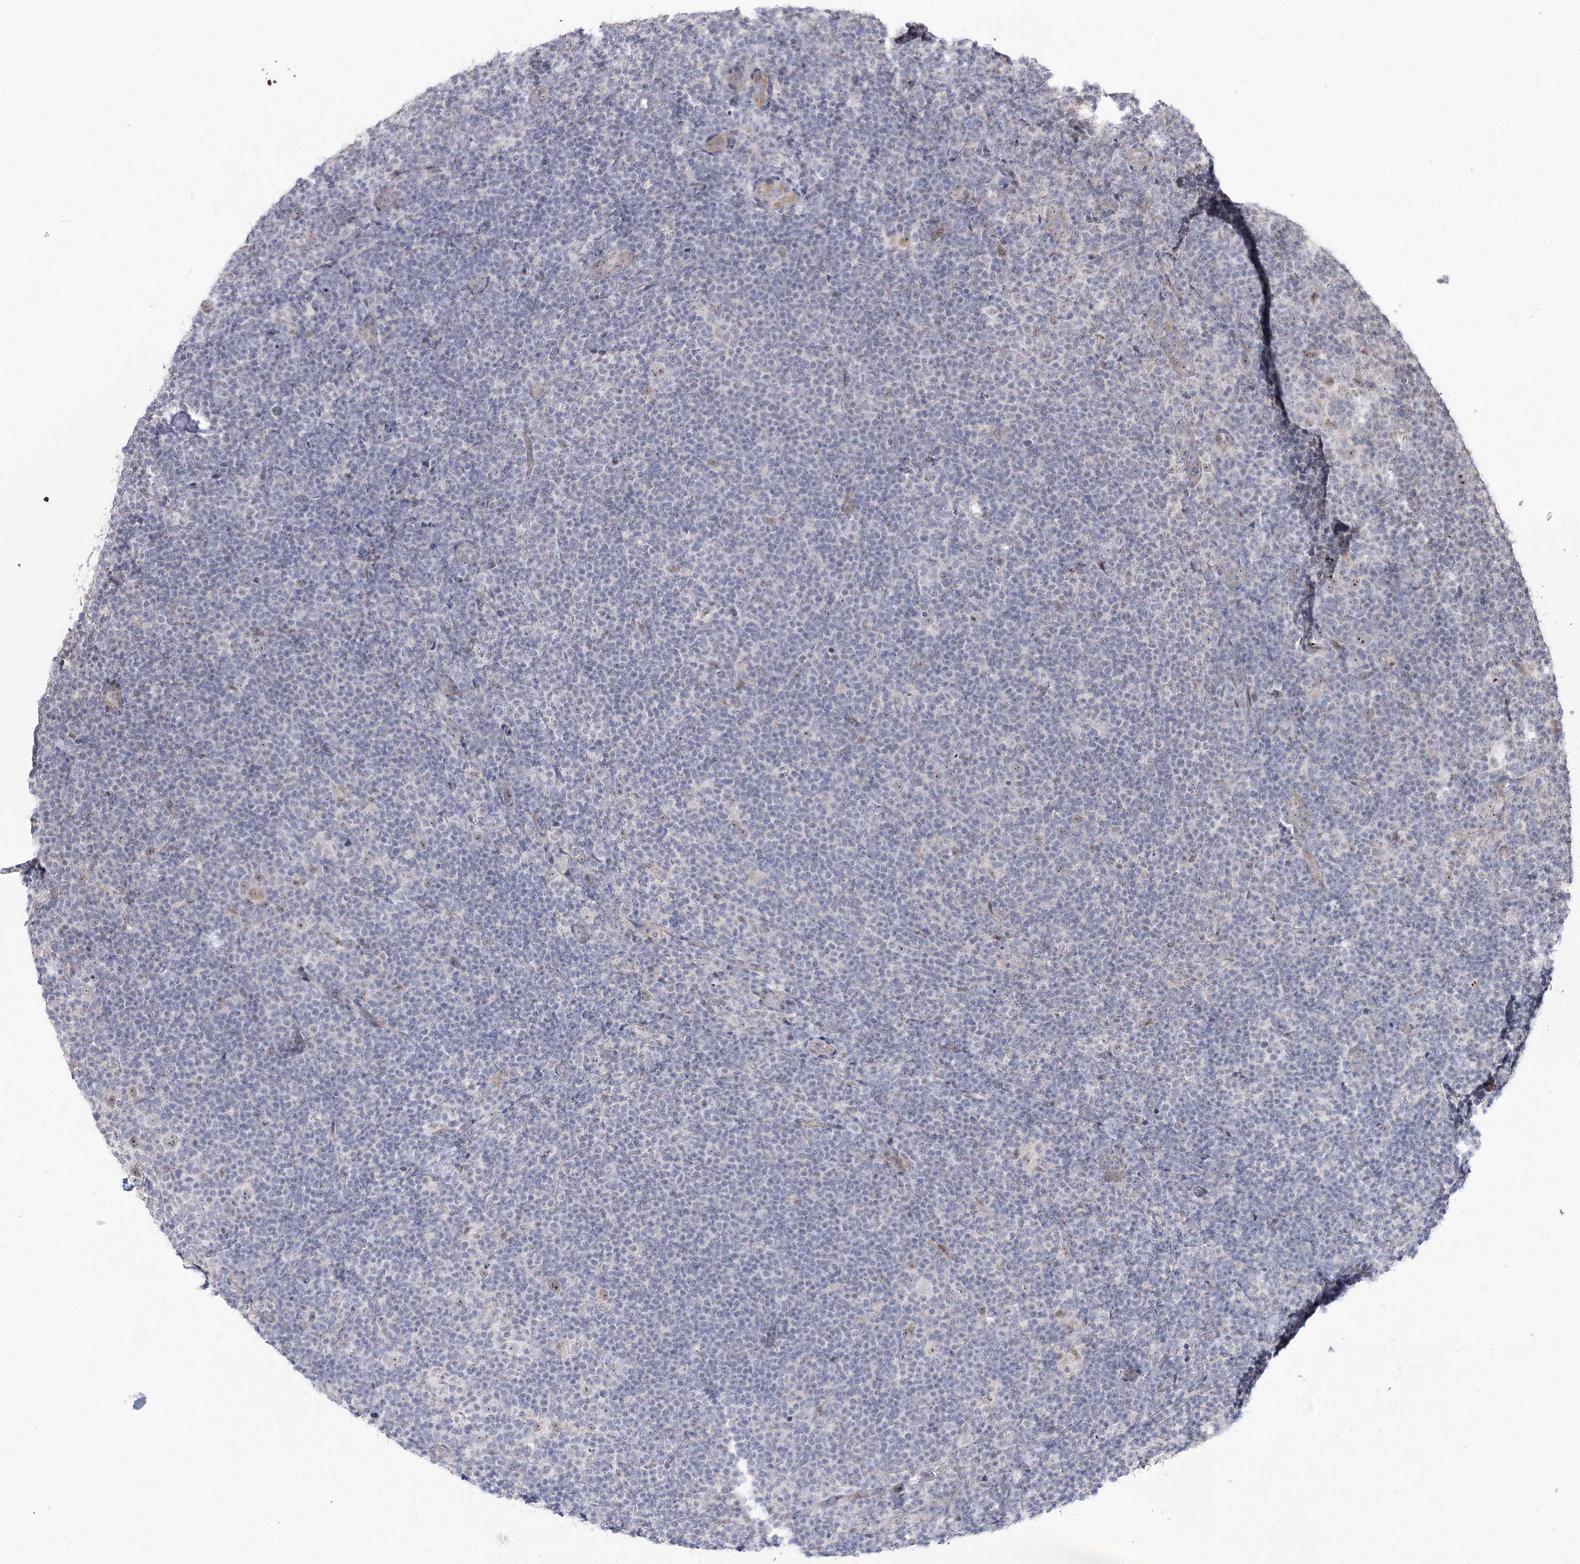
{"staining": {"intensity": "moderate", "quantity": "25%-75%", "location": "nuclear"}, "tissue": "lymphoma", "cell_type": "Tumor cells", "image_type": "cancer", "snomed": [{"axis": "morphology", "description": "Hodgkin's disease, NOS"}, {"axis": "topography", "description": "Lymph node"}], "caption": "IHC of human Hodgkin's disease reveals medium levels of moderate nuclear positivity in about 25%-75% of tumor cells.", "gene": "RRP9", "patient": {"sex": "female", "age": 57}}